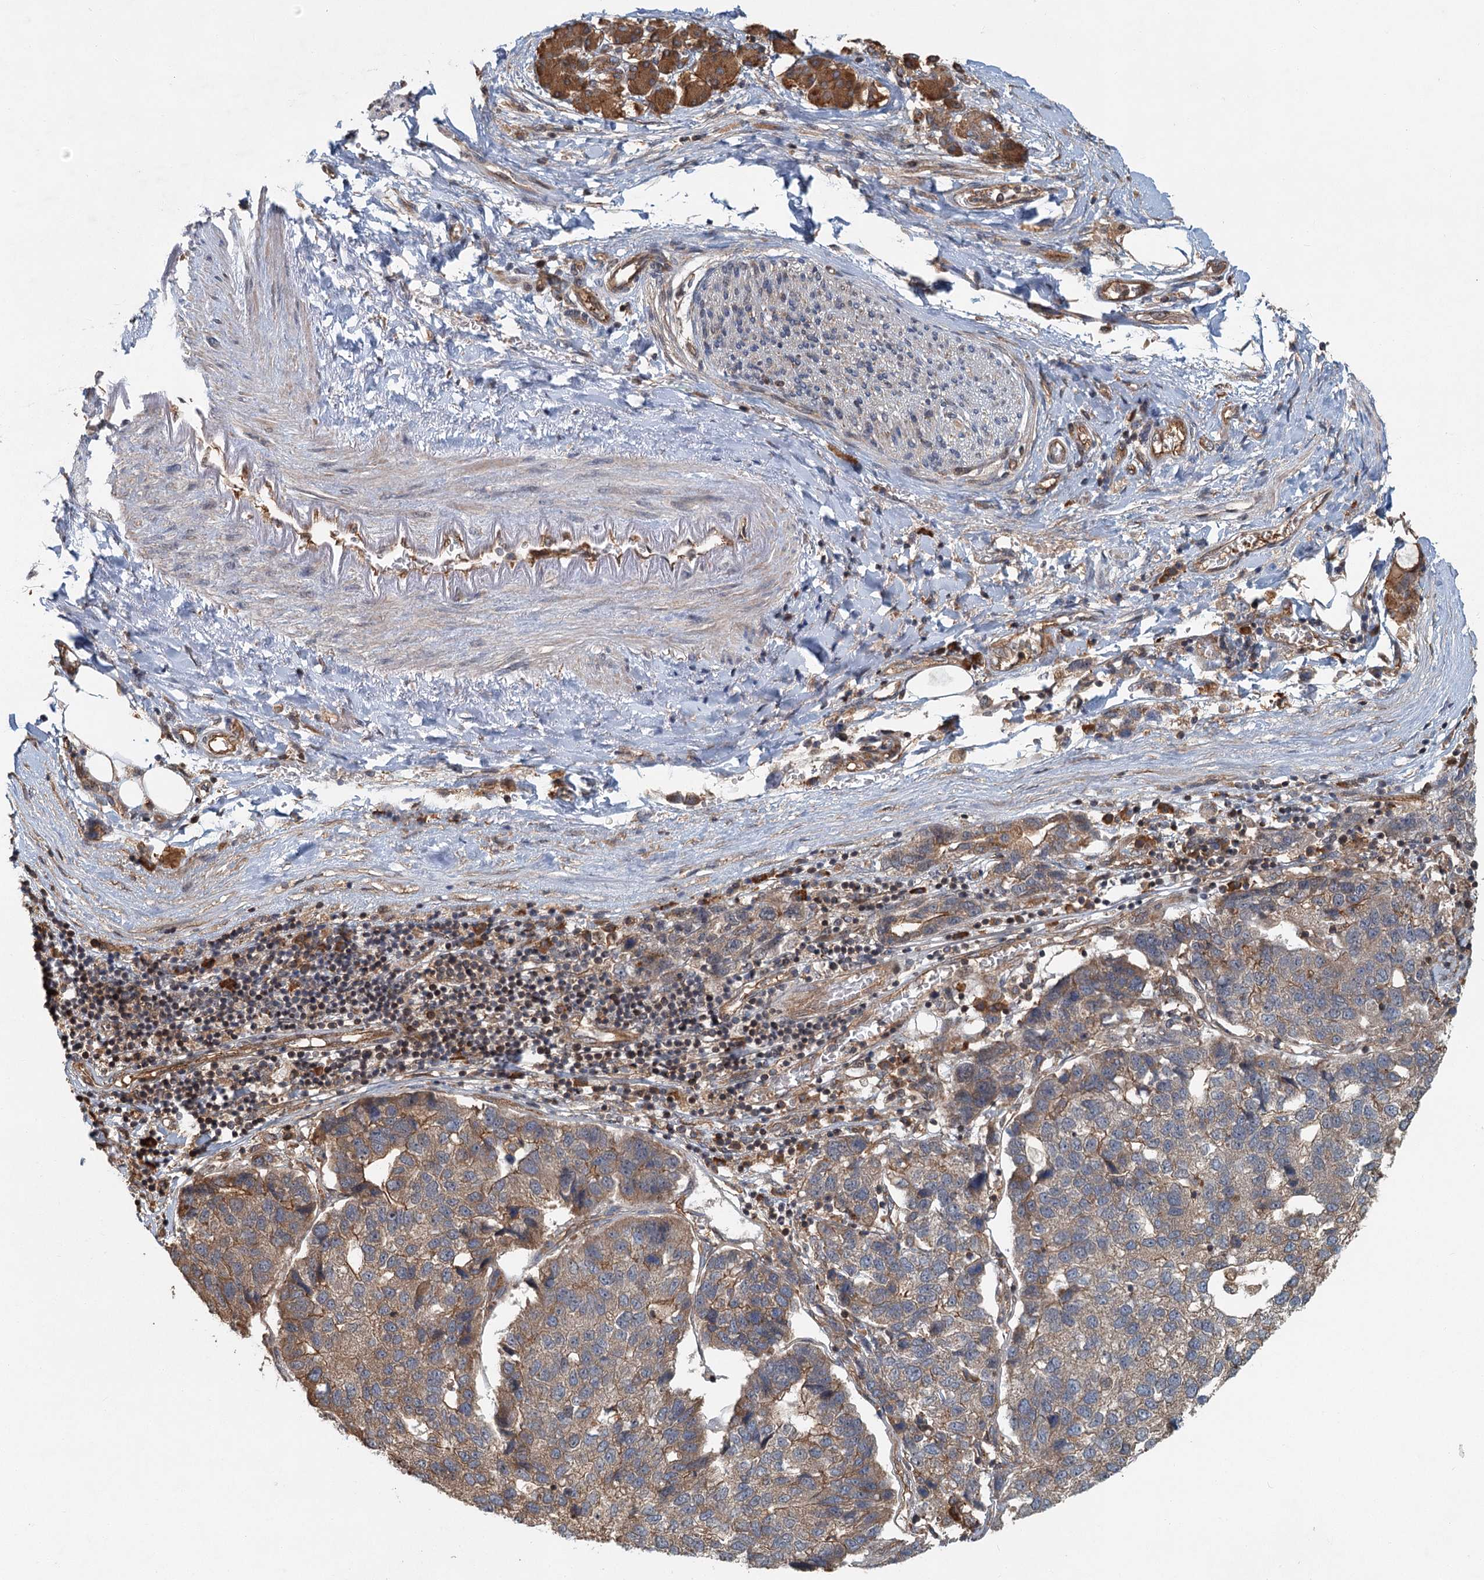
{"staining": {"intensity": "moderate", "quantity": "25%-75%", "location": "cytoplasmic/membranous"}, "tissue": "pancreatic cancer", "cell_type": "Tumor cells", "image_type": "cancer", "snomed": [{"axis": "morphology", "description": "Adenocarcinoma, NOS"}, {"axis": "topography", "description": "Pancreas"}], "caption": "Immunohistochemistry (DAB) staining of pancreatic cancer demonstrates moderate cytoplasmic/membranous protein expression in about 25%-75% of tumor cells.", "gene": "ZNF527", "patient": {"sex": "female", "age": 61}}